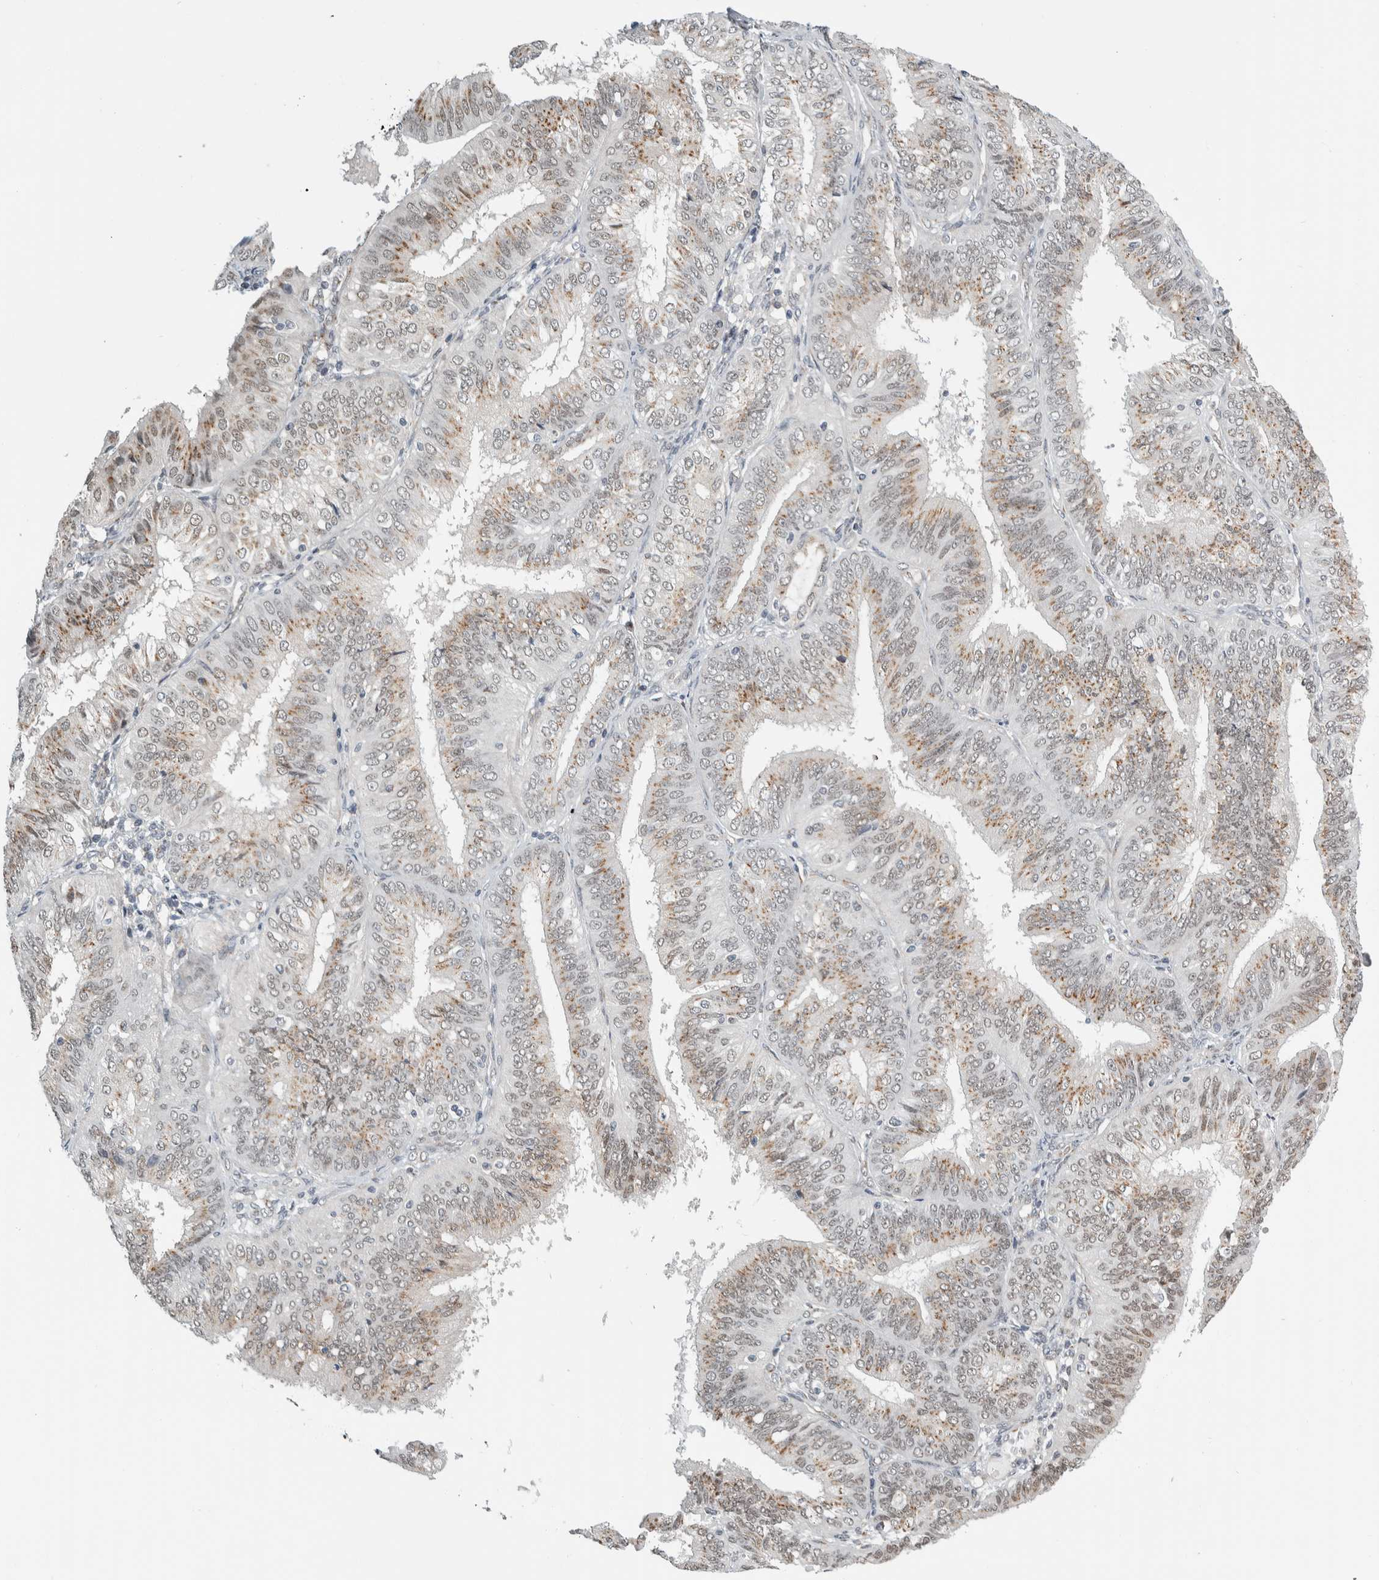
{"staining": {"intensity": "weak", "quantity": ">75%", "location": "cytoplasmic/membranous"}, "tissue": "endometrial cancer", "cell_type": "Tumor cells", "image_type": "cancer", "snomed": [{"axis": "morphology", "description": "Adenocarcinoma, NOS"}, {"axis": "topography", "description": "Endometrium"}], "caption": "Endometrial adenocarcinoma was stained to show a protein in brown. There is low levels of weak cytoplasmic/membranous expression in approximately >75% of tumor cells. (brown staining indicates protein expression, while blue staining denotes nuclei).", "gene": "ZMYND8", "patient": {"sex": "female", "age": 58}}